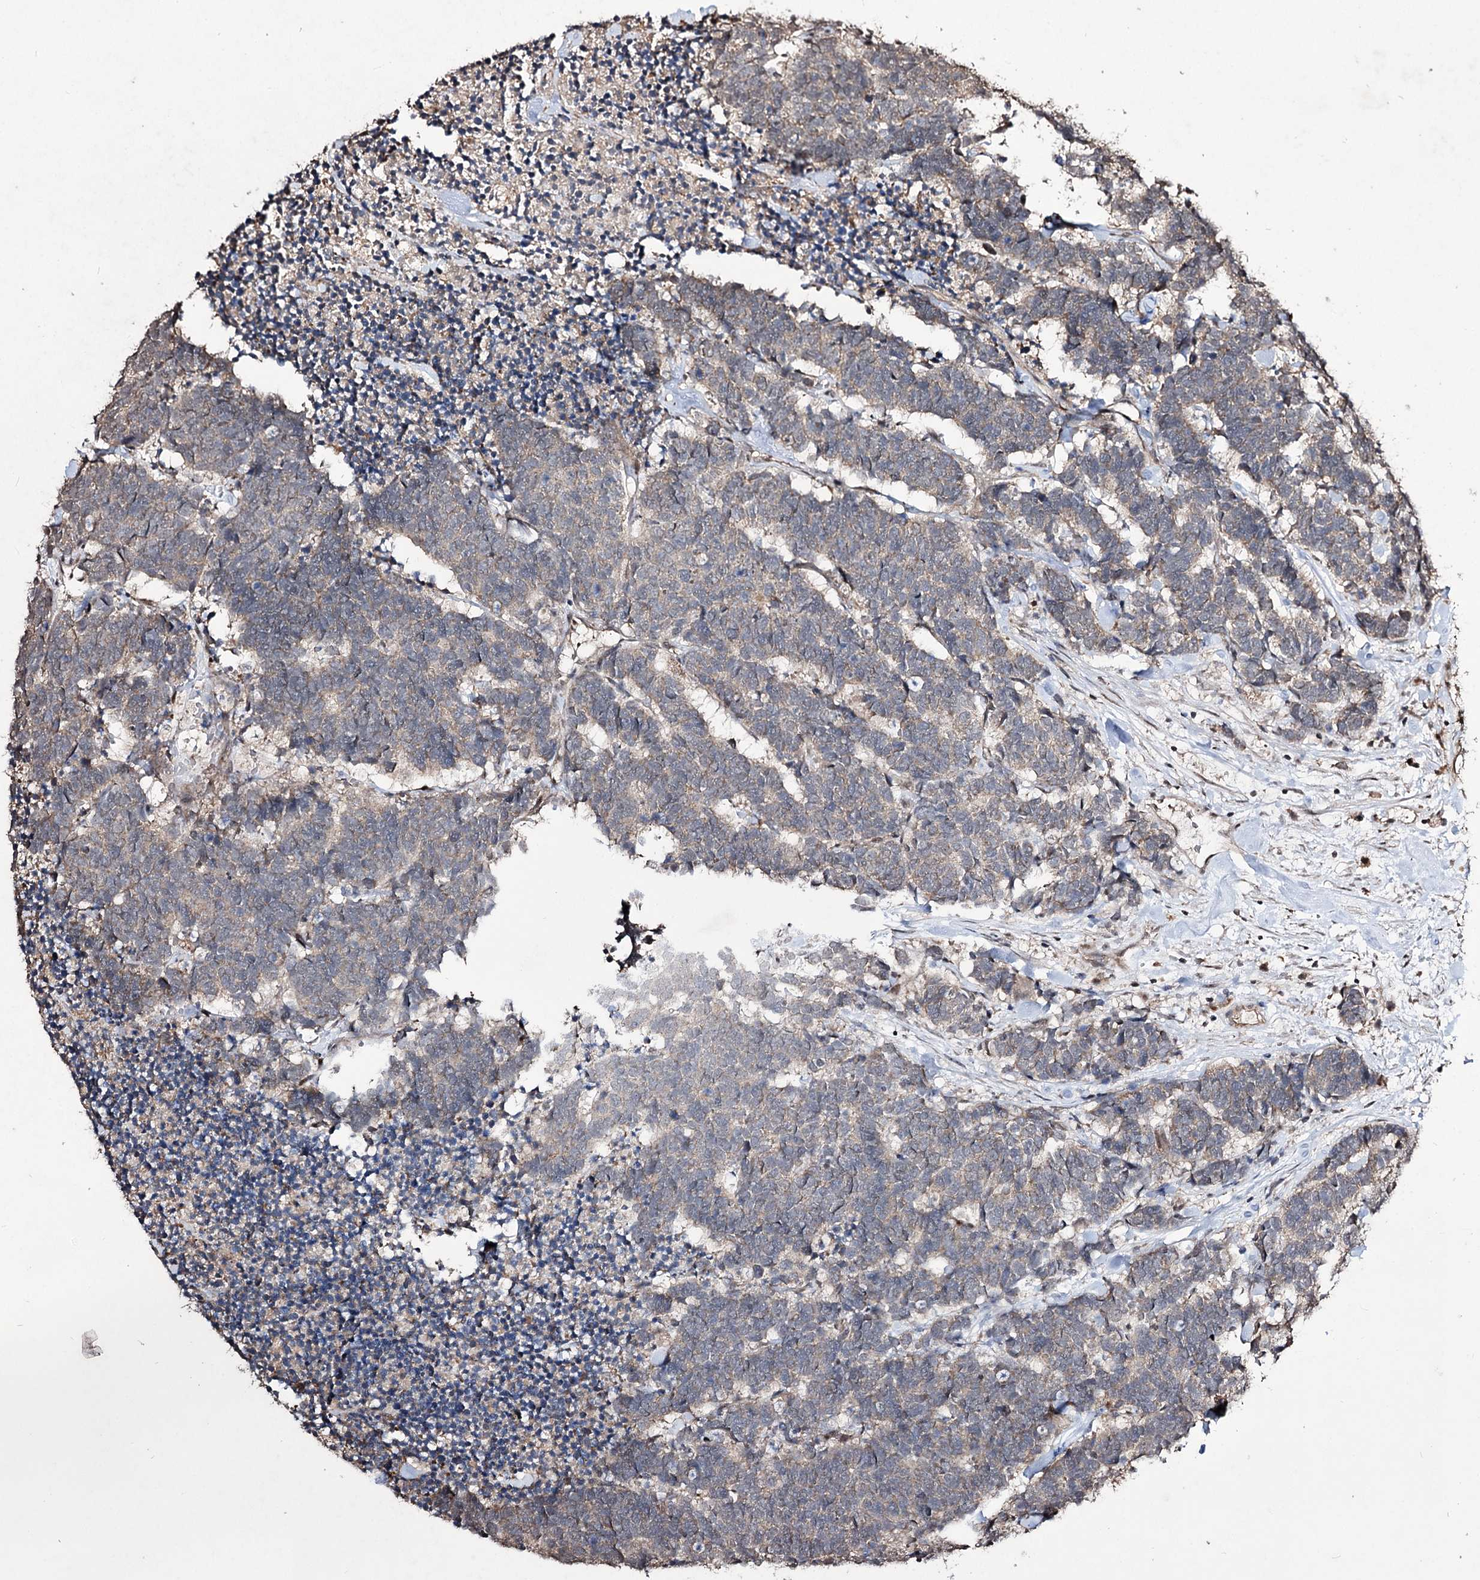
{"staining": {"intensity": "negative", "quantity": "none", "location": "none"}, "tissue": "carcinoid", "cell_type": "Tumor cells", "image_type": "cancer", "snomed": [{"axis": "morphology", "description": "Carcinoma, NOS"}, {"axis": "morphology", "description": "Carcinoid, malignant, NOS"}, {"axis": "topography", "description": "Urinary bladder"}], "caption": "IHC photomicrograph of neoplastic tissue: human carcinoid stained with DAB displays no significant protein staining in tumor cells.", "gene": "CPNE8", "patient": {"sex": "male", "age": 57}}